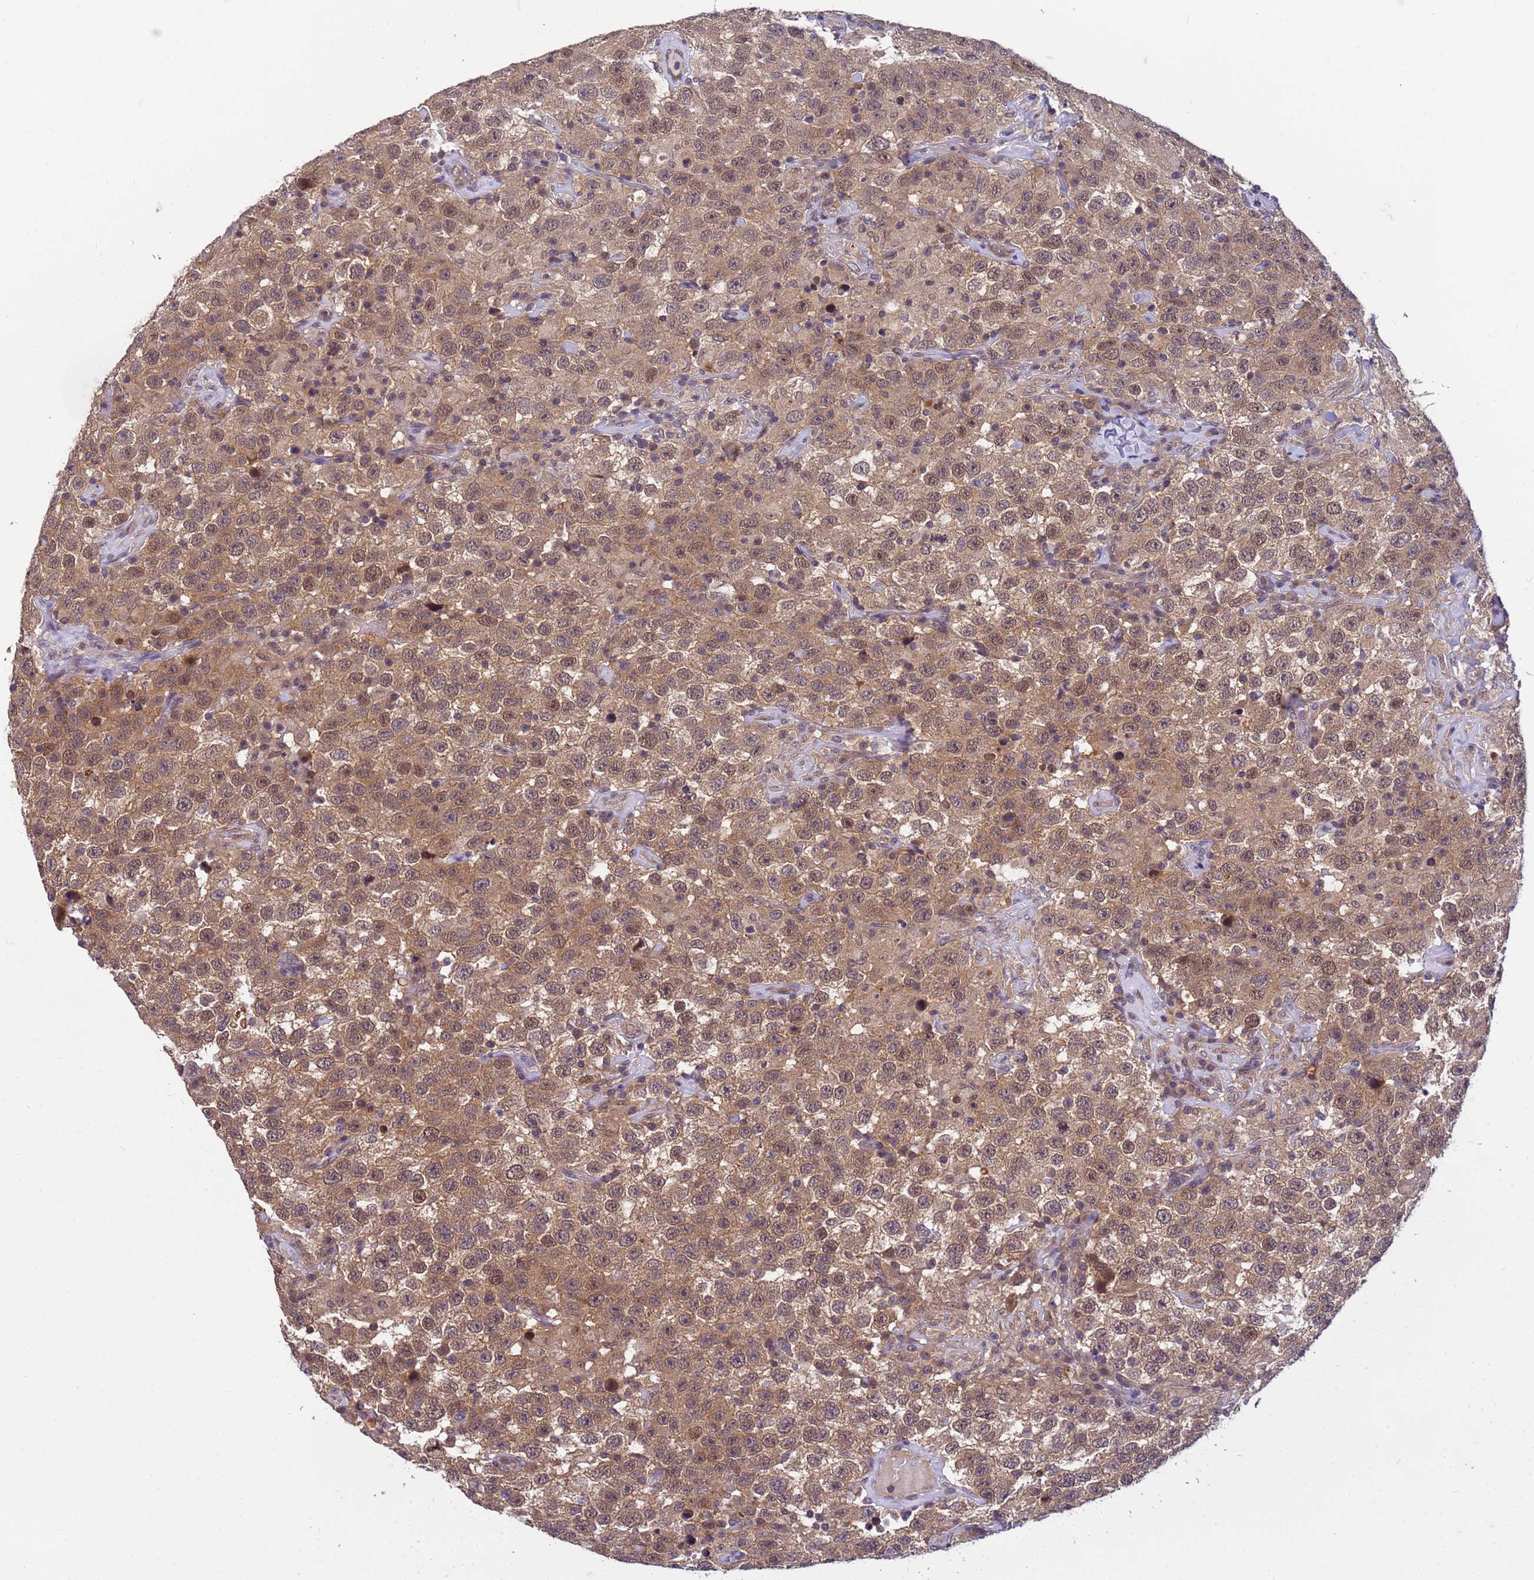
{"staining": {"intensity": "moderate", "quantity": ">75%", "location": "cytoplasmic/membranous,nuclear"}, "tissue": "testis cancer", "cell_type": "Tumor cells", "image_type": "cancer", "snomed": [{"axis": "morphology", "description": "Seminoma, NOS"}, {"axis": "topography", "description": "Testis"}], "caption": "Moderate cytoplasmic/membranous and nuclear staining is appreciated in about >75% of tumor cells in testis cancer (seminoma). (IHC, brightfield microscopy, high magnification).", "gene": "NPEPPS", "patient": {"sex": "male", "age": 41}}